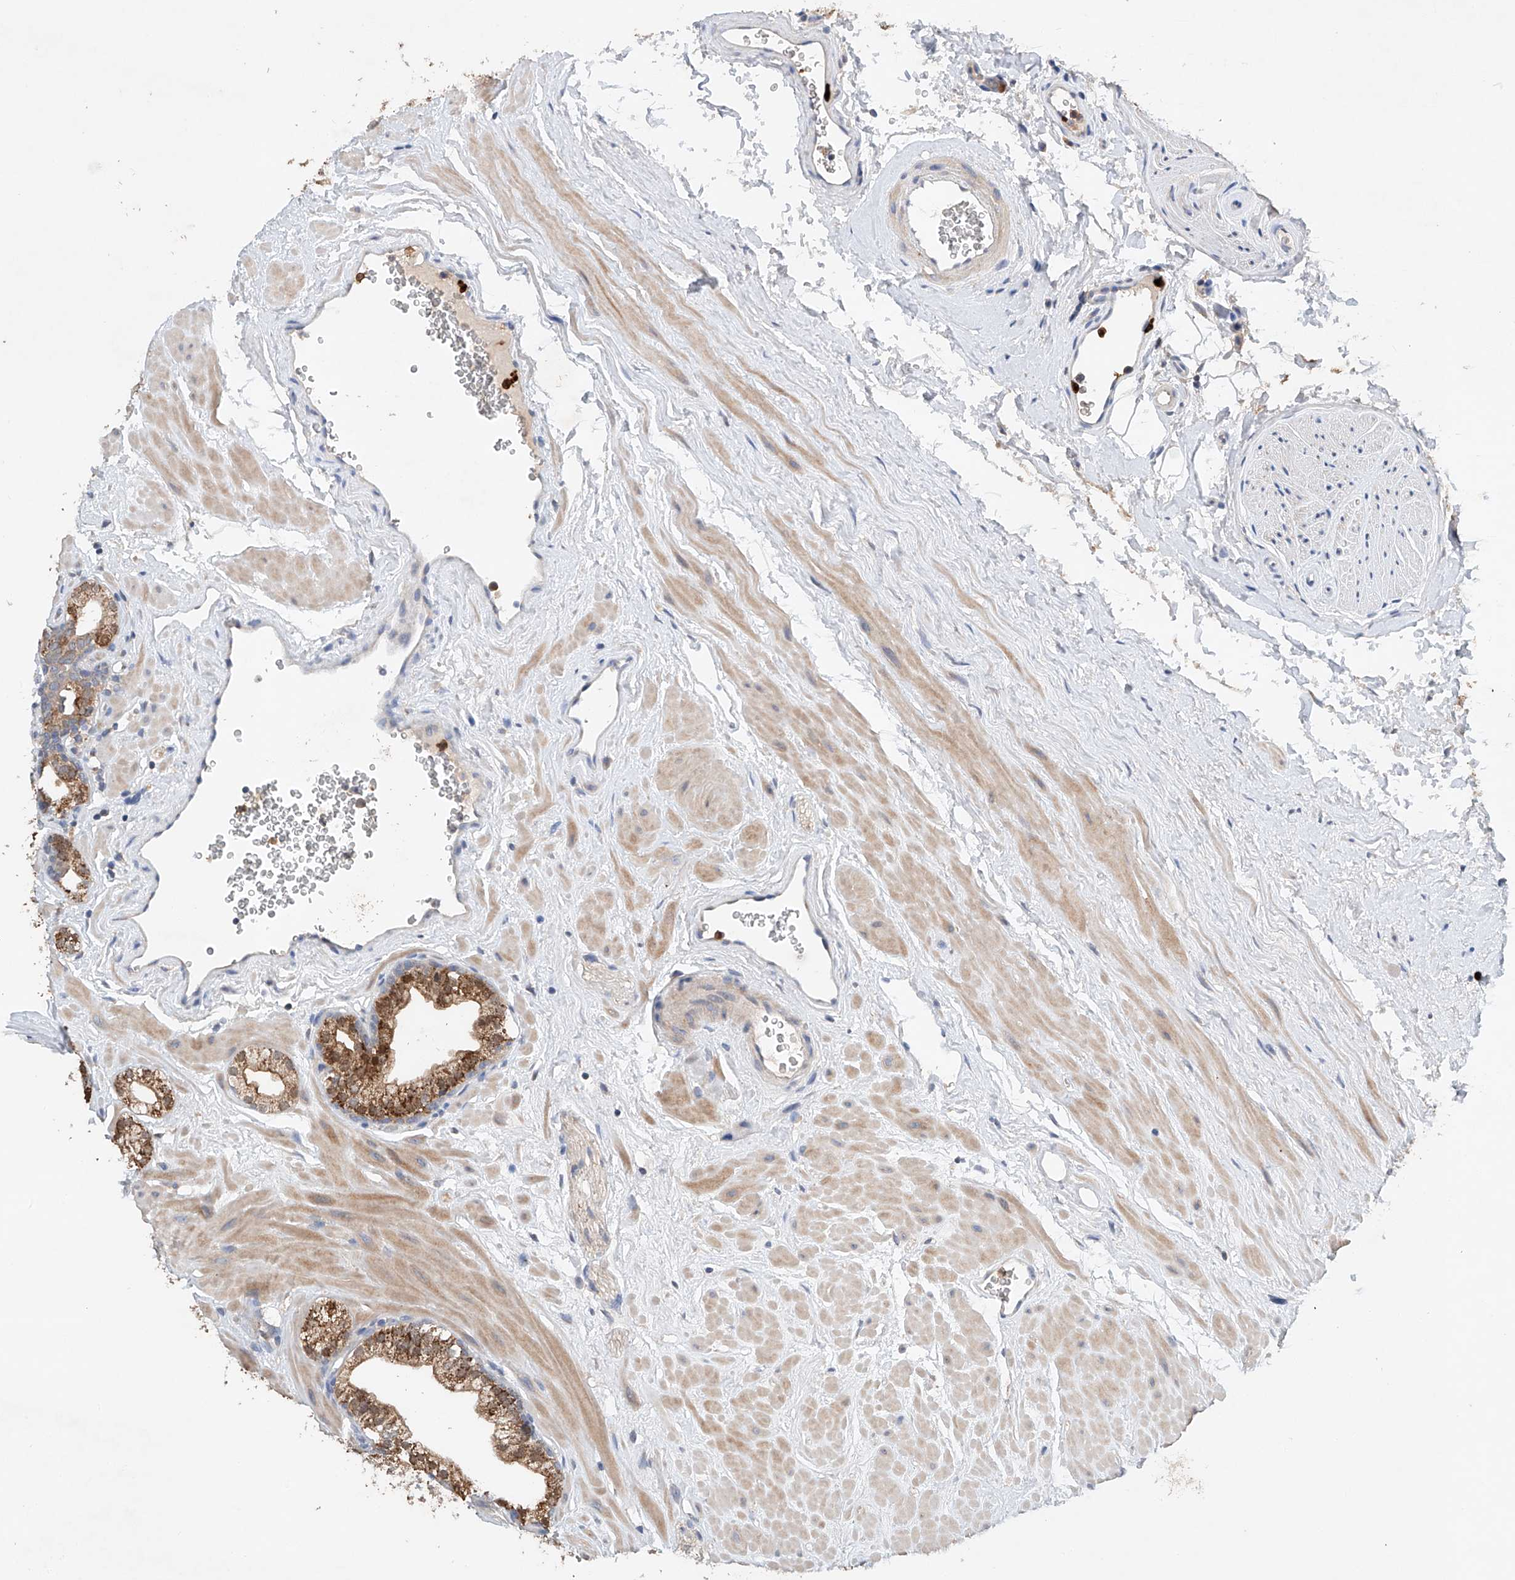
{"staining": {"intensity": "strong", "quantity": ">75%", "location": "cytoplasmic/membranous"}, "tissue": "prostate", "cell_type": "Glandular cells", "image_type": "normal", "snomed": [{"axis": "morphology", "description": "Normal tissue, NOS"}, {"axis": "morphology", "description": "Urothelial carcinoma, Low grade"}, {"axis": "topography", "description": "Urinary bladder"}, {"axis": "topography", "description": "Prostate"}], "caption": "This is a histology image of IHC staining of normal prostate, which shows strong staining in the cytoplasmic/membranous of glandular cells.", "gene": "GPC4", "patient": {"sex": "male", "age": 60}}